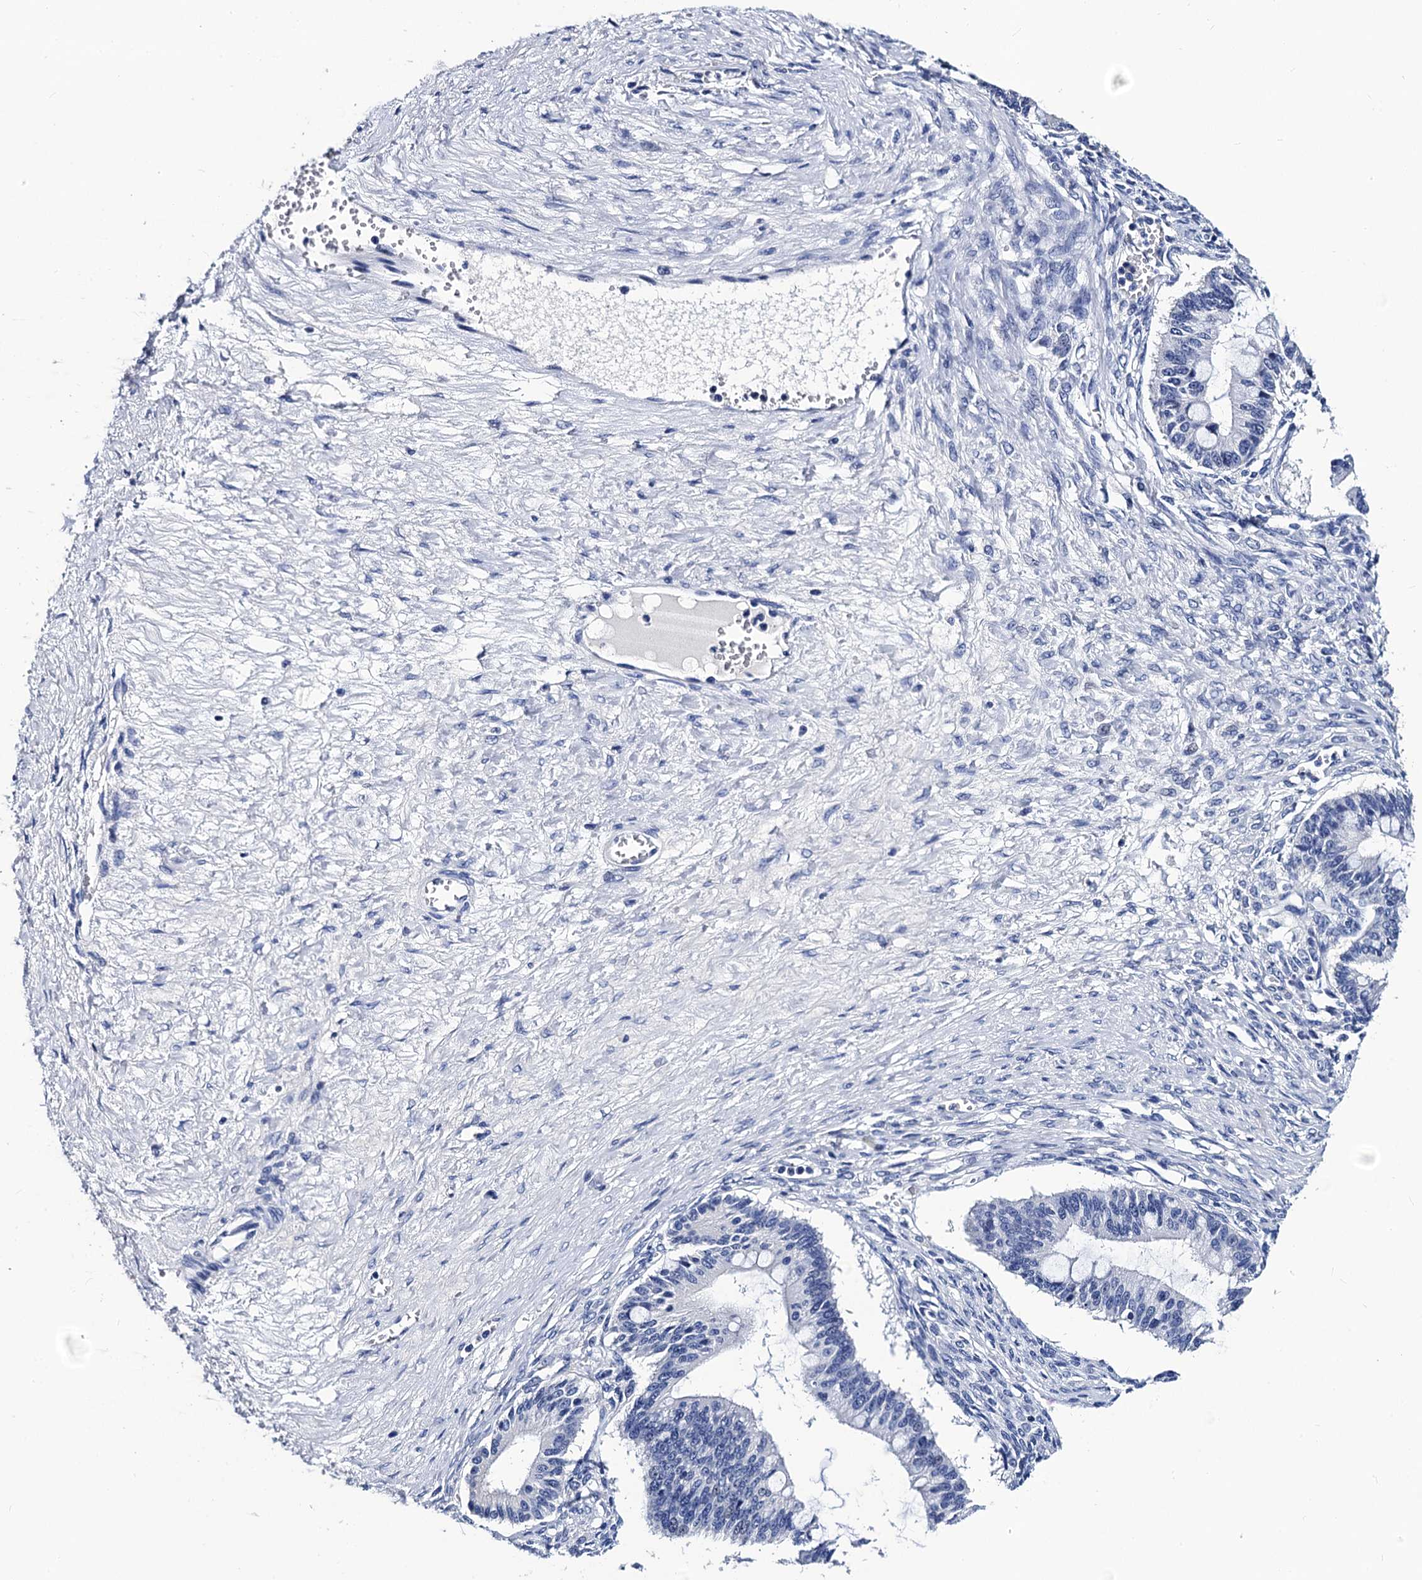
{"staining": {"intensity": "negative", "quantity": "none", "location": "none"}, "tissue": "ovarian cancer", "cell_type": "Tumor cells", "image_type": "cancer", "snomed": [{"axis": "morphology", "description": "Cystadenocarcinoma, mucinous, NOS"}, {"axis": "topography", "description": "Ovary"}], "caption": "Immunohistochemistry (IHC) of human mucinous cystadenocarcinoma (ovarian) demonstrates no expression in tumor cells.", "gene": "LRRC30", "patient": {"sex": "female", "age": 73}}